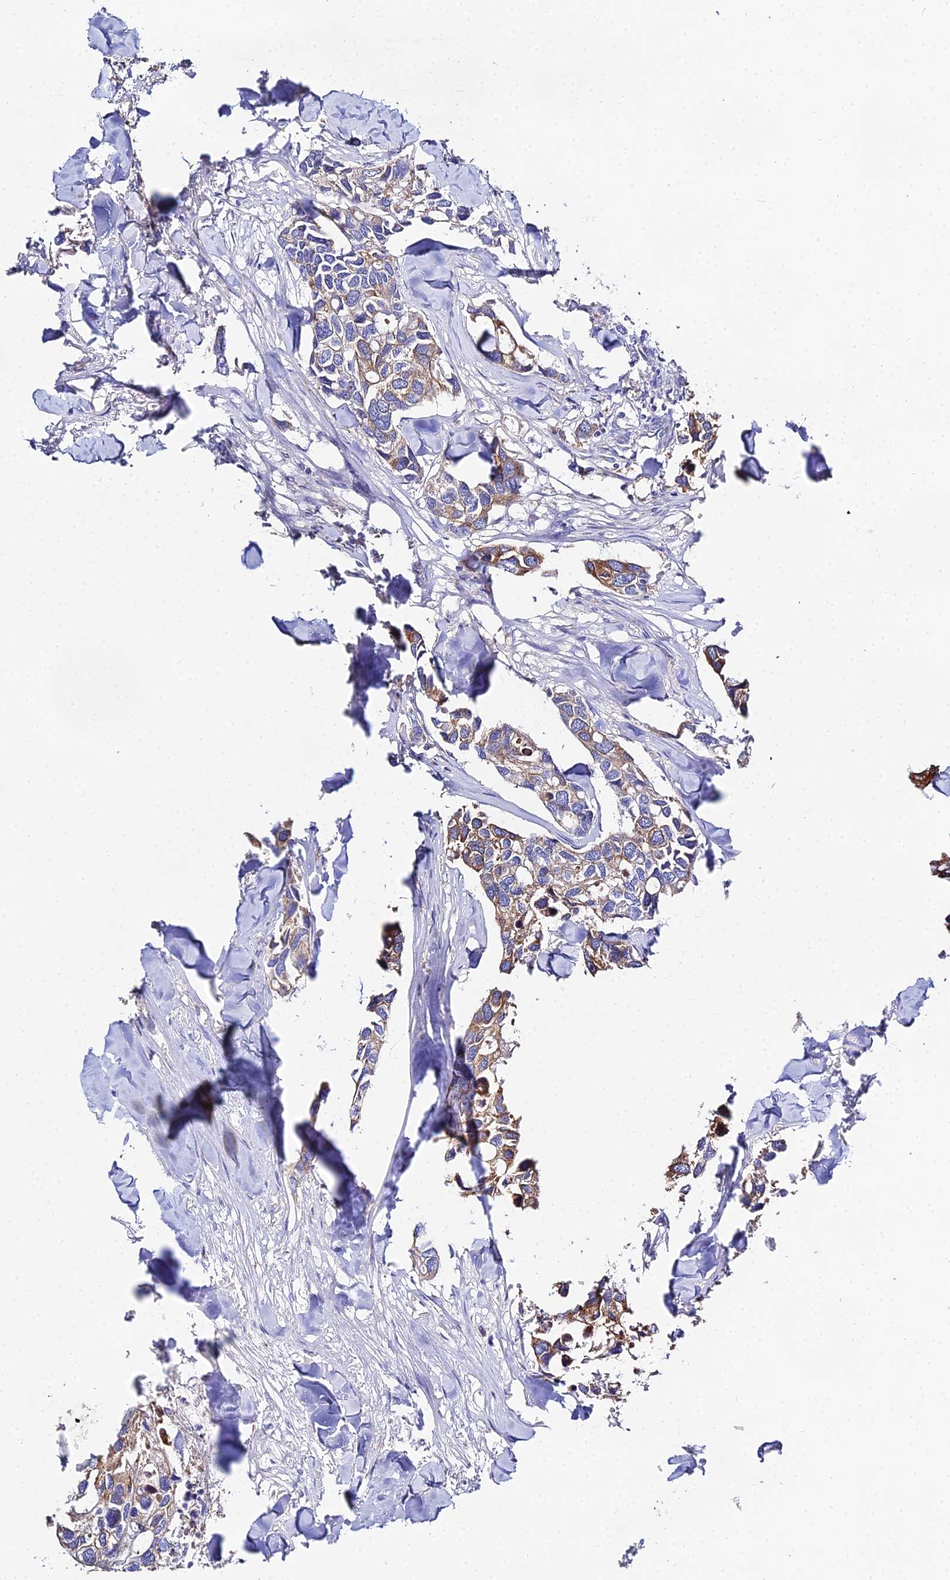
{"staining": {"intensity": "moderate", "quantity": "25%-75%", "location": "cytoplasmic/membranous"}, "tissue": "breast cancer", "cell_type": "Tumor cells", "image_type": "cancer", "snomed": [{"axis": "morphology", "description": "Duct carcinoma"}, {"axis": "topography", "description": "Breast"}], "caption": "Immunohistochemistry (DAB) staining of human breast cancer (infiltrating ductal carcinoma) exhibits moderate cytoplasmic/membranous protein expression in about 25%-75% of tumor cells.", "gene": "PPP2R2C", "patient": {"sex": "female", "age": 83}}